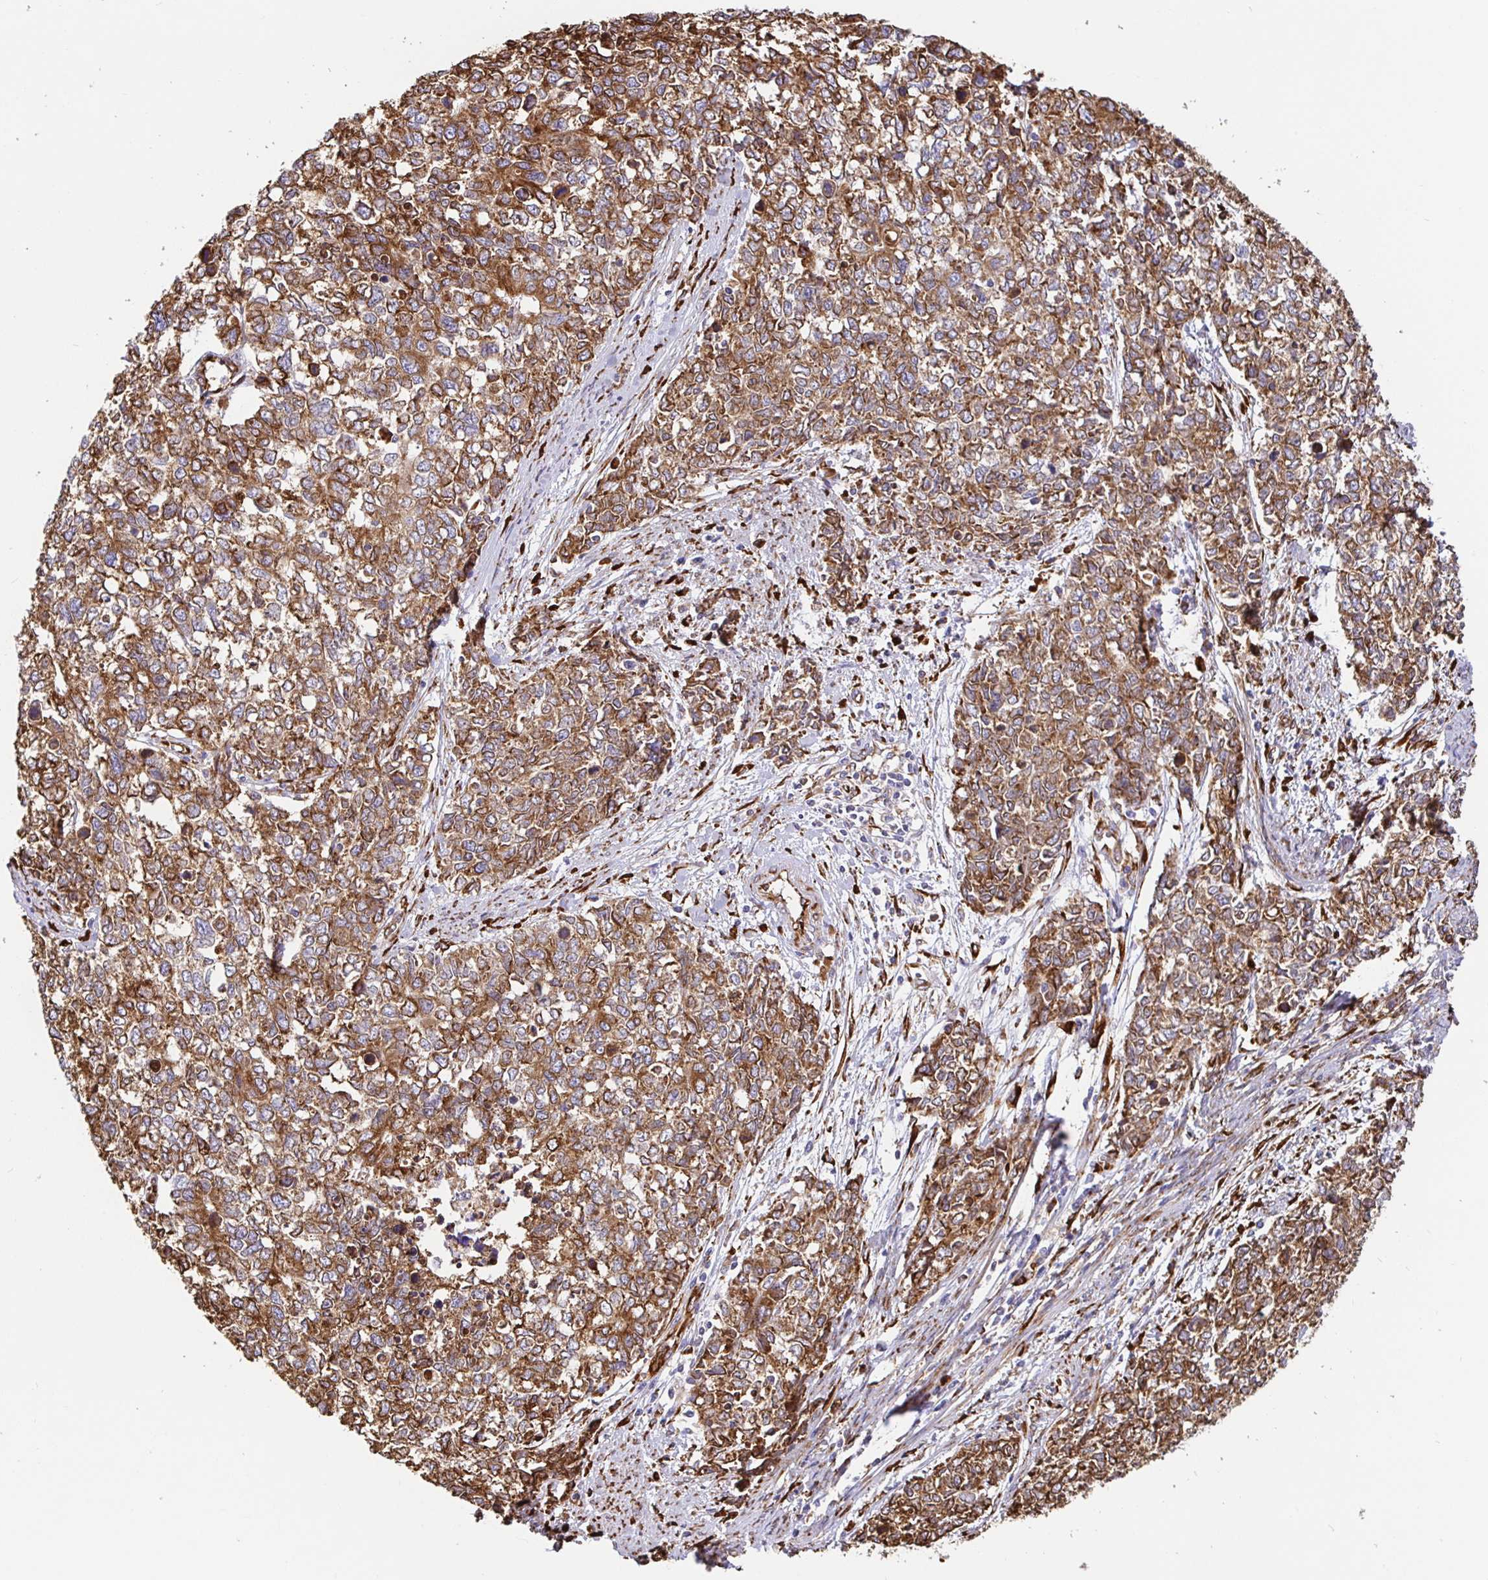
{"staining": {"intensity": "moderate", "quantity": ">75%", "location": "cytoplasmic/membranous"}, "tissue": "cervical cancer", "cell_type": "Tumor cells", "image_type": "cancer", "snomed": [{"axis": "morphology", "description": "Adenocarcinoma, NOS"}, {"axis": "topography", "description": "Cervix"}], "caption": "The immunohistochemical stain shows moderate cytoplasmic/membranous expression in tumor cells of adenocarcinoma (cervical) tissue.", "gene": "MAOA", "patient": {"sex": "female", "age": 63}}